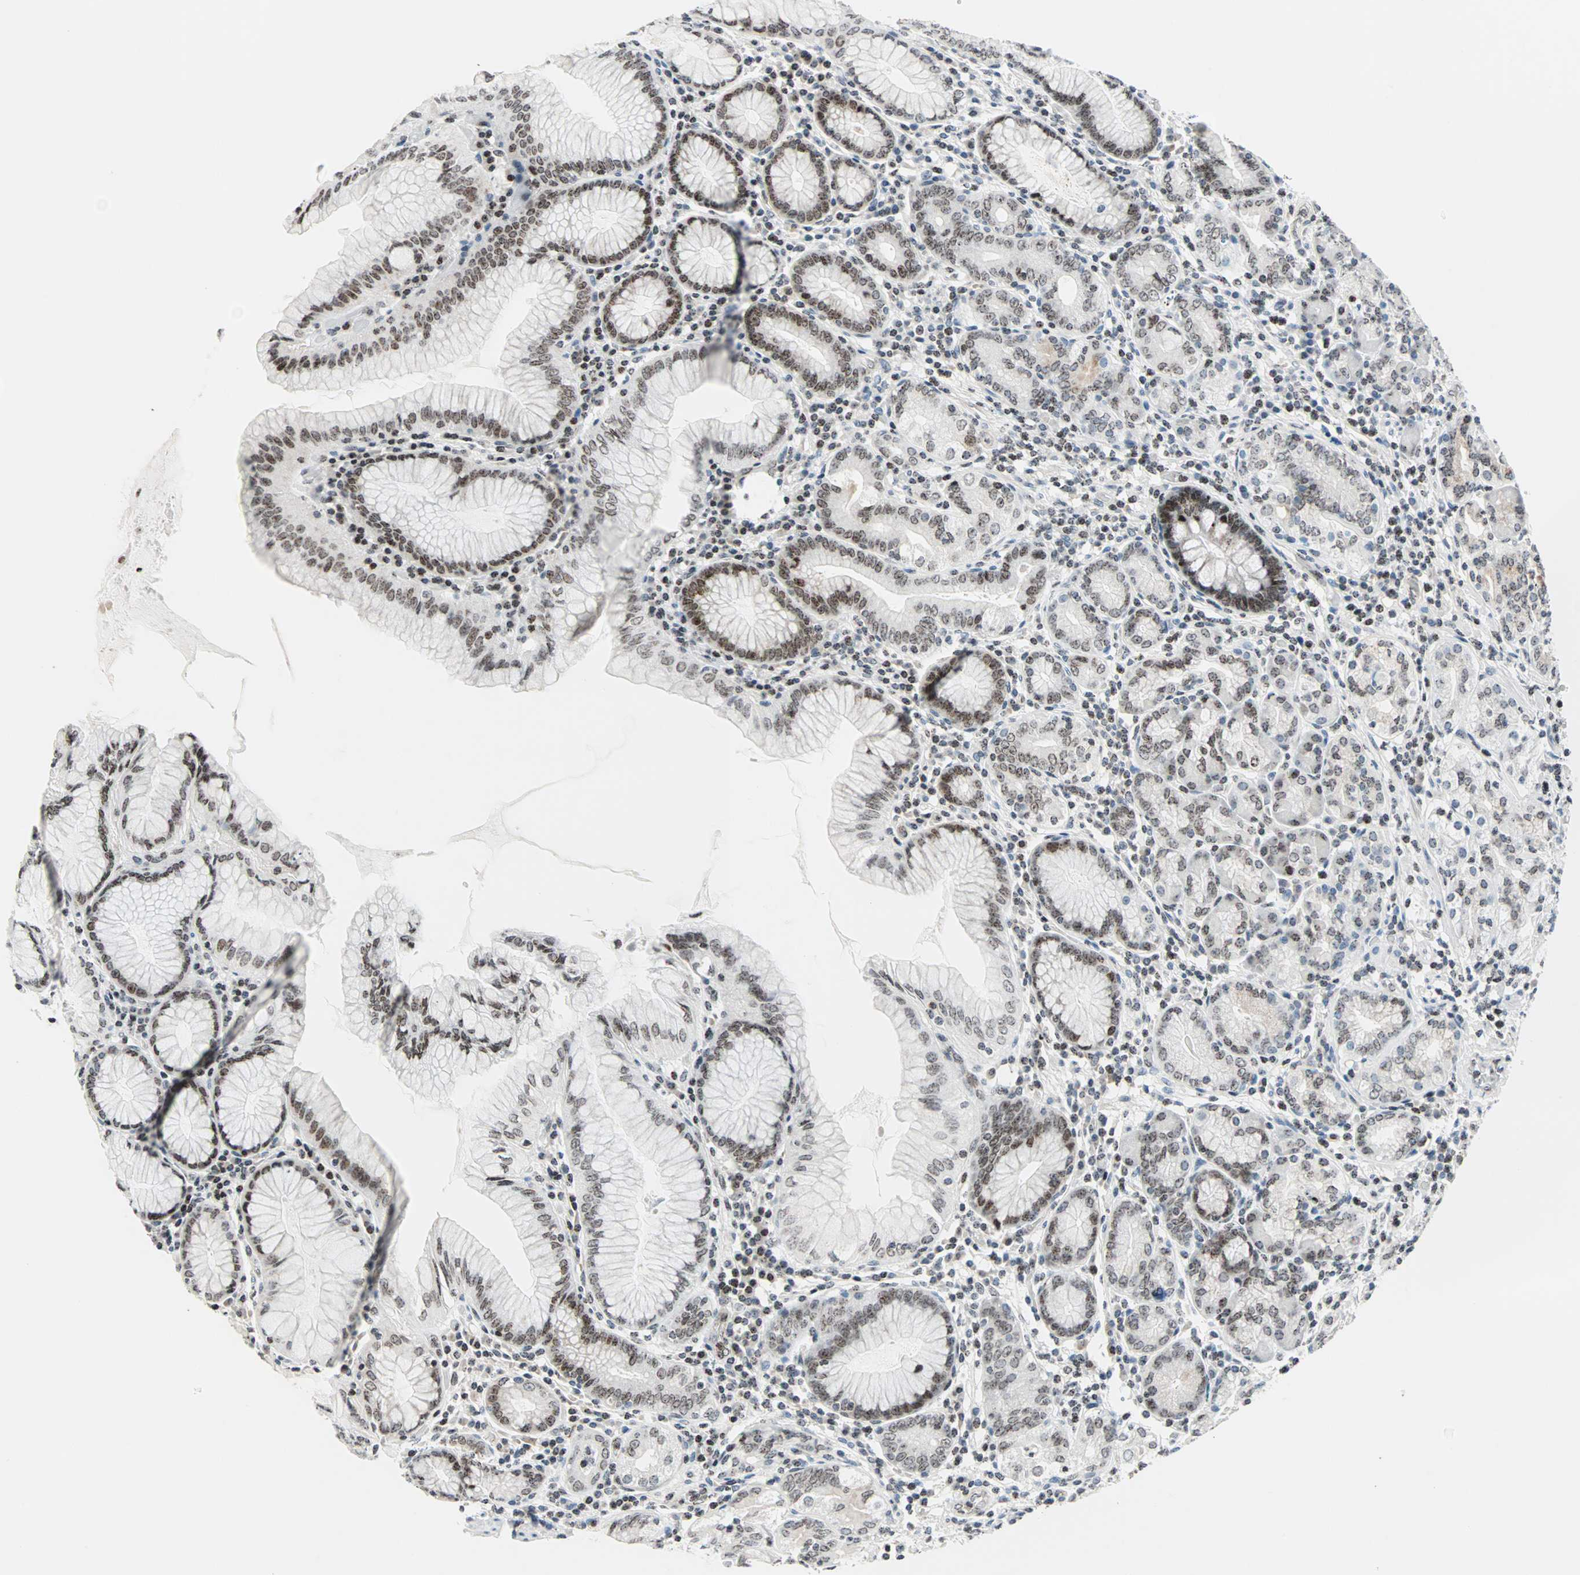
{"staining": {"intensity": "moderate", "quantity": ">75%", "location": "nuclear"}, "tissue": "stomach", "cell_type": "Glandular cells", "image_type": "normal", "snomed": [{"axis": "morphology", "description": "Normal tissue, NOS"}, {"axis": "topography", "description": "Stomach, lower"}], "caption": "A histopathology image of human stomach stained for a protein demonstrates moderate nuclear brown staining in glandular cells.", "gene": "CENPA", "patient": {"sex": "female", "age": 76}}